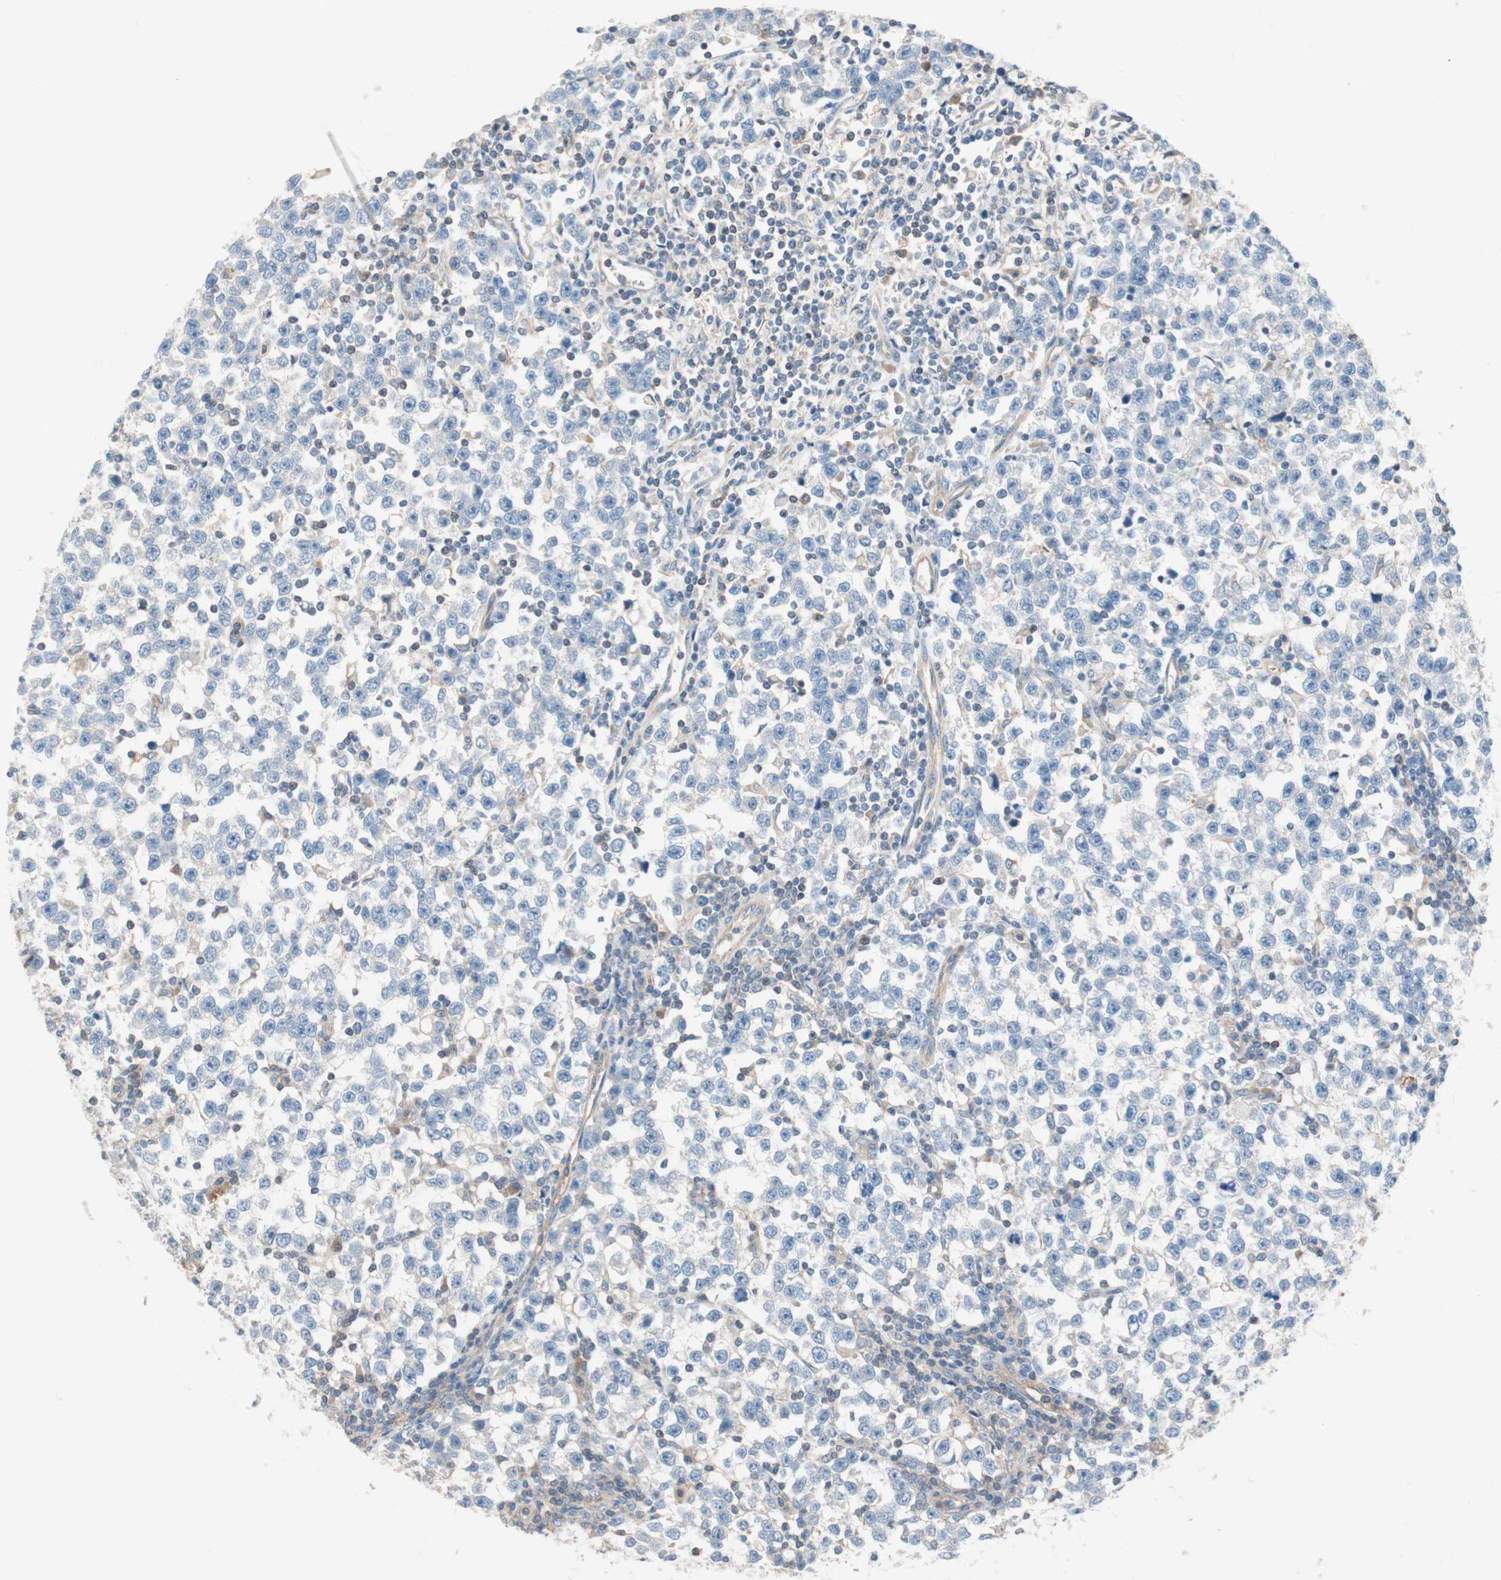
{"staining": {"intensity": "negative", "quantity": "none", "location": "none"}, "tissue": "testis cancer", "cell_type": "Tumor cells", "image_type": "cancer", "snomed": [{"axis": "morphology", "description": "Seminoma, NOS"}, {"axis": "topography", "description": "Testis"}], "caption": "This is an immunohistochemistry histopathology image of testis cancer. There is no staining in tumor cells.", "gene": "GLUL", "patient": {"sex": "male", "age": 43}}